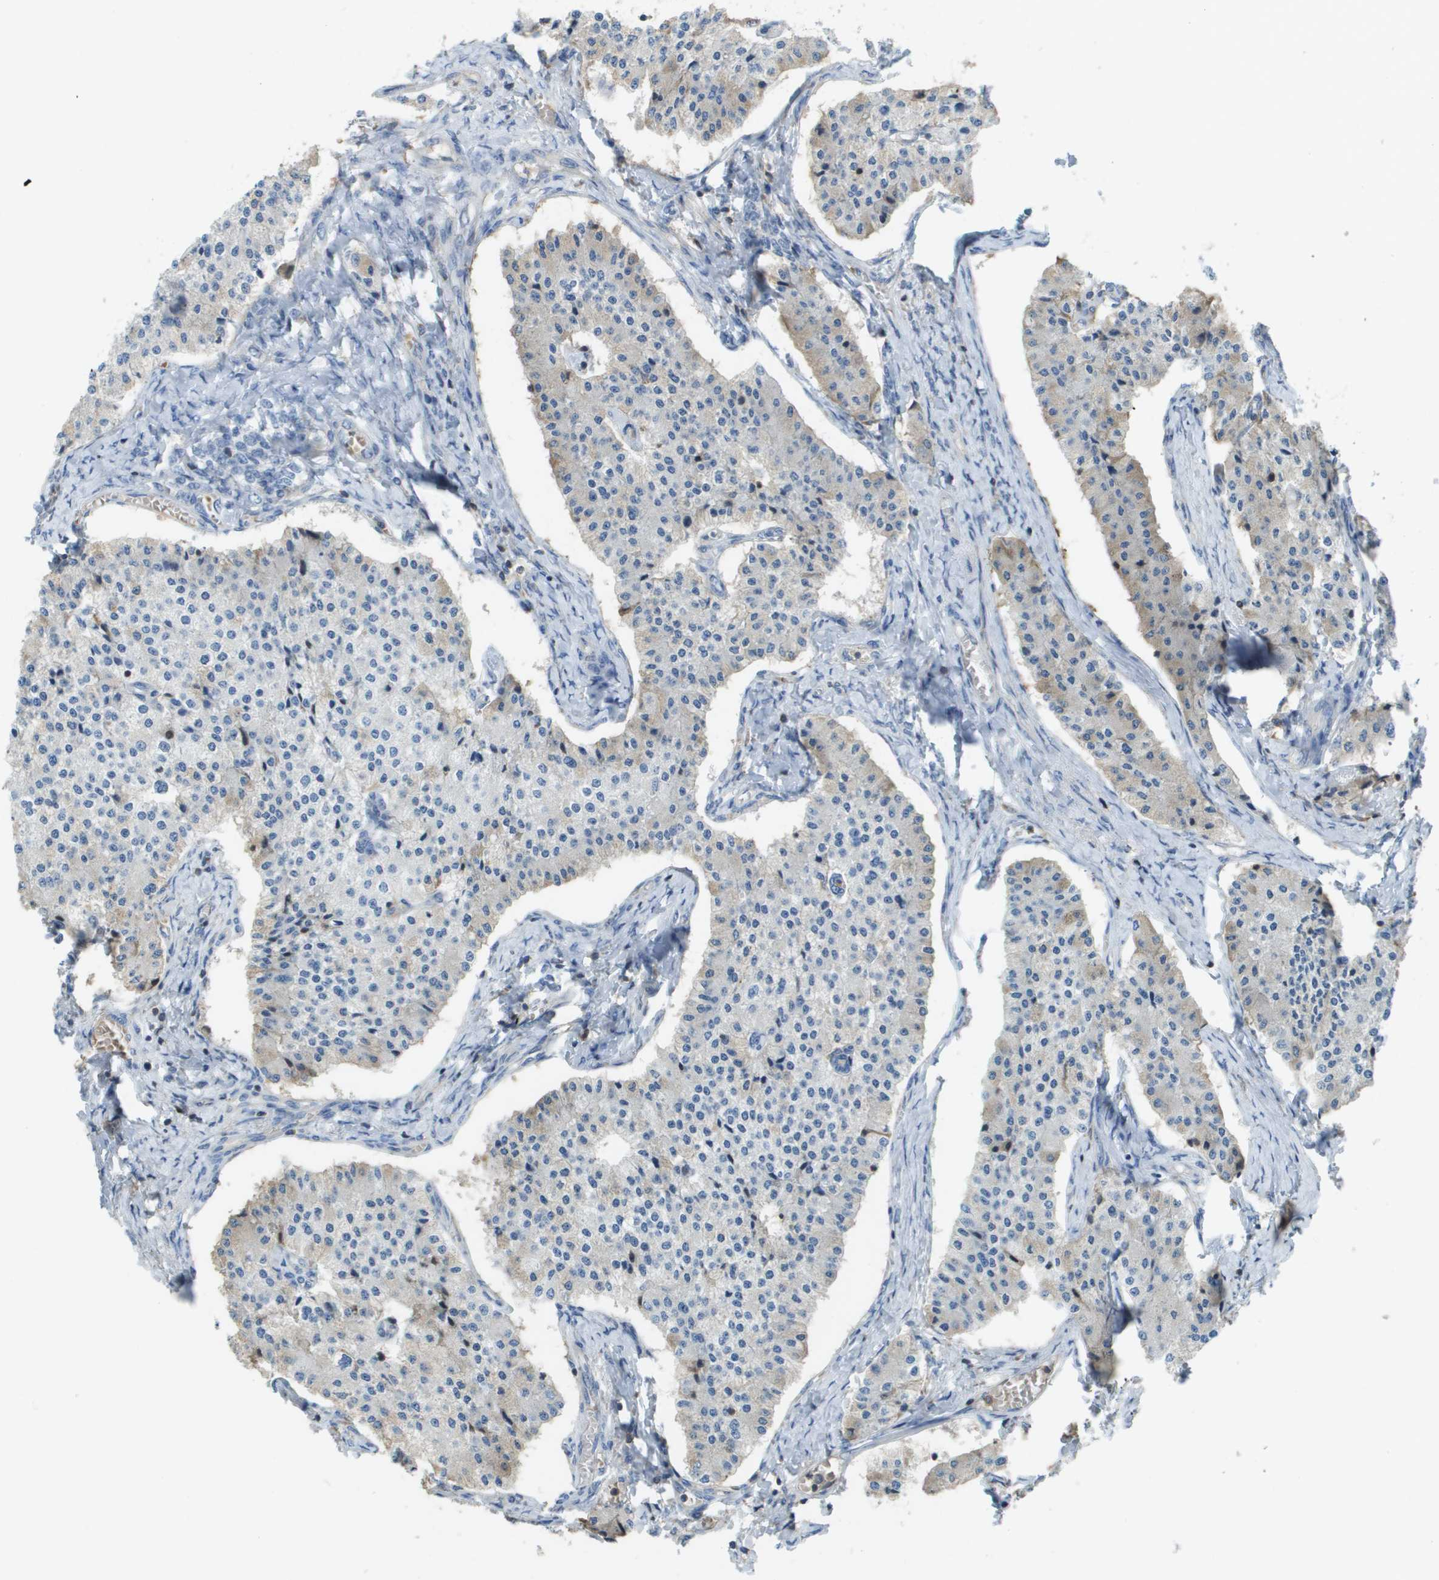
{"staining": {"intensity": "negative", "quantity": "none", "location": "none"}, "tissue": "carcinoid", "cell_type": "Tumor cells", "image_type": "cancer", "snomed": [{"axis": "morphology", "description": "Carcinoid, malignant, NOS"}, {"axis": "topography", "description": "Colon"}], "caption": "Human carcinoid (malignant) stained for a protein using immunohistochemistry (IHC) displays no expression in tumor cells.", "gene": "APBB1IP", "patient": {"sex": "female", "age": 52}}